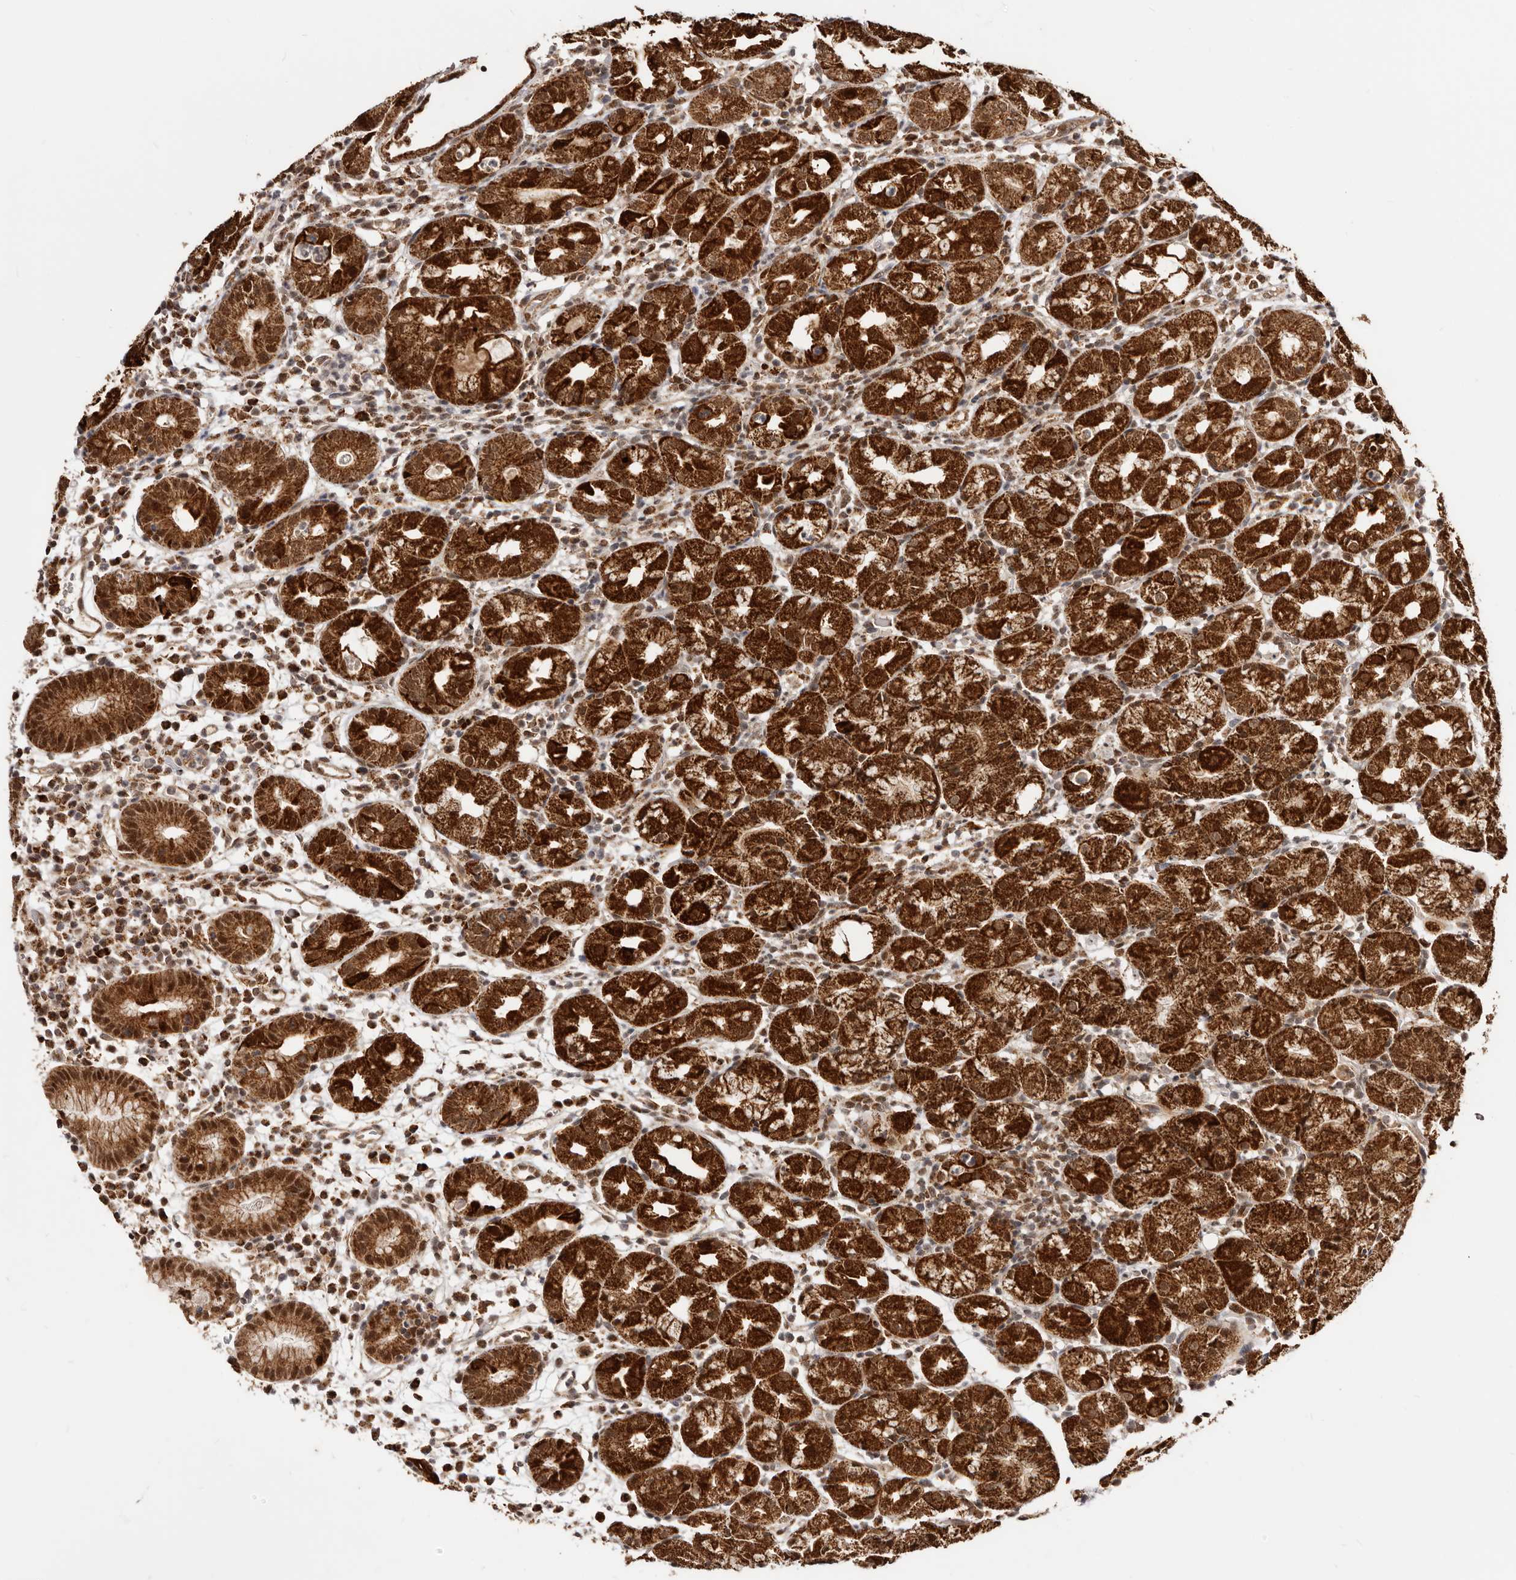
{"staining": {"intensity": "strong", "quantity": ">75%", "location": "cytoplasmic/membranous,nuclear"}, "tissue": "stomach", "cell_type": "Glandular cells", "image_type": "normal", "snomed": [{"axis": "morphology", "description": "Normal tissue, NOS"}, {"axis": "topography", "description": "Stomach"}, {"axis": "topography", "description": "Stomach, lower"}], "caption": "Immunohistochemical staining of normal stomach demonstrates strong cytoplasmic/membranous,nuclear protein expression in about >75% of glandular cells.", "gene": "SEC14L1", "patient": {"sex": "female", "age": 75}}